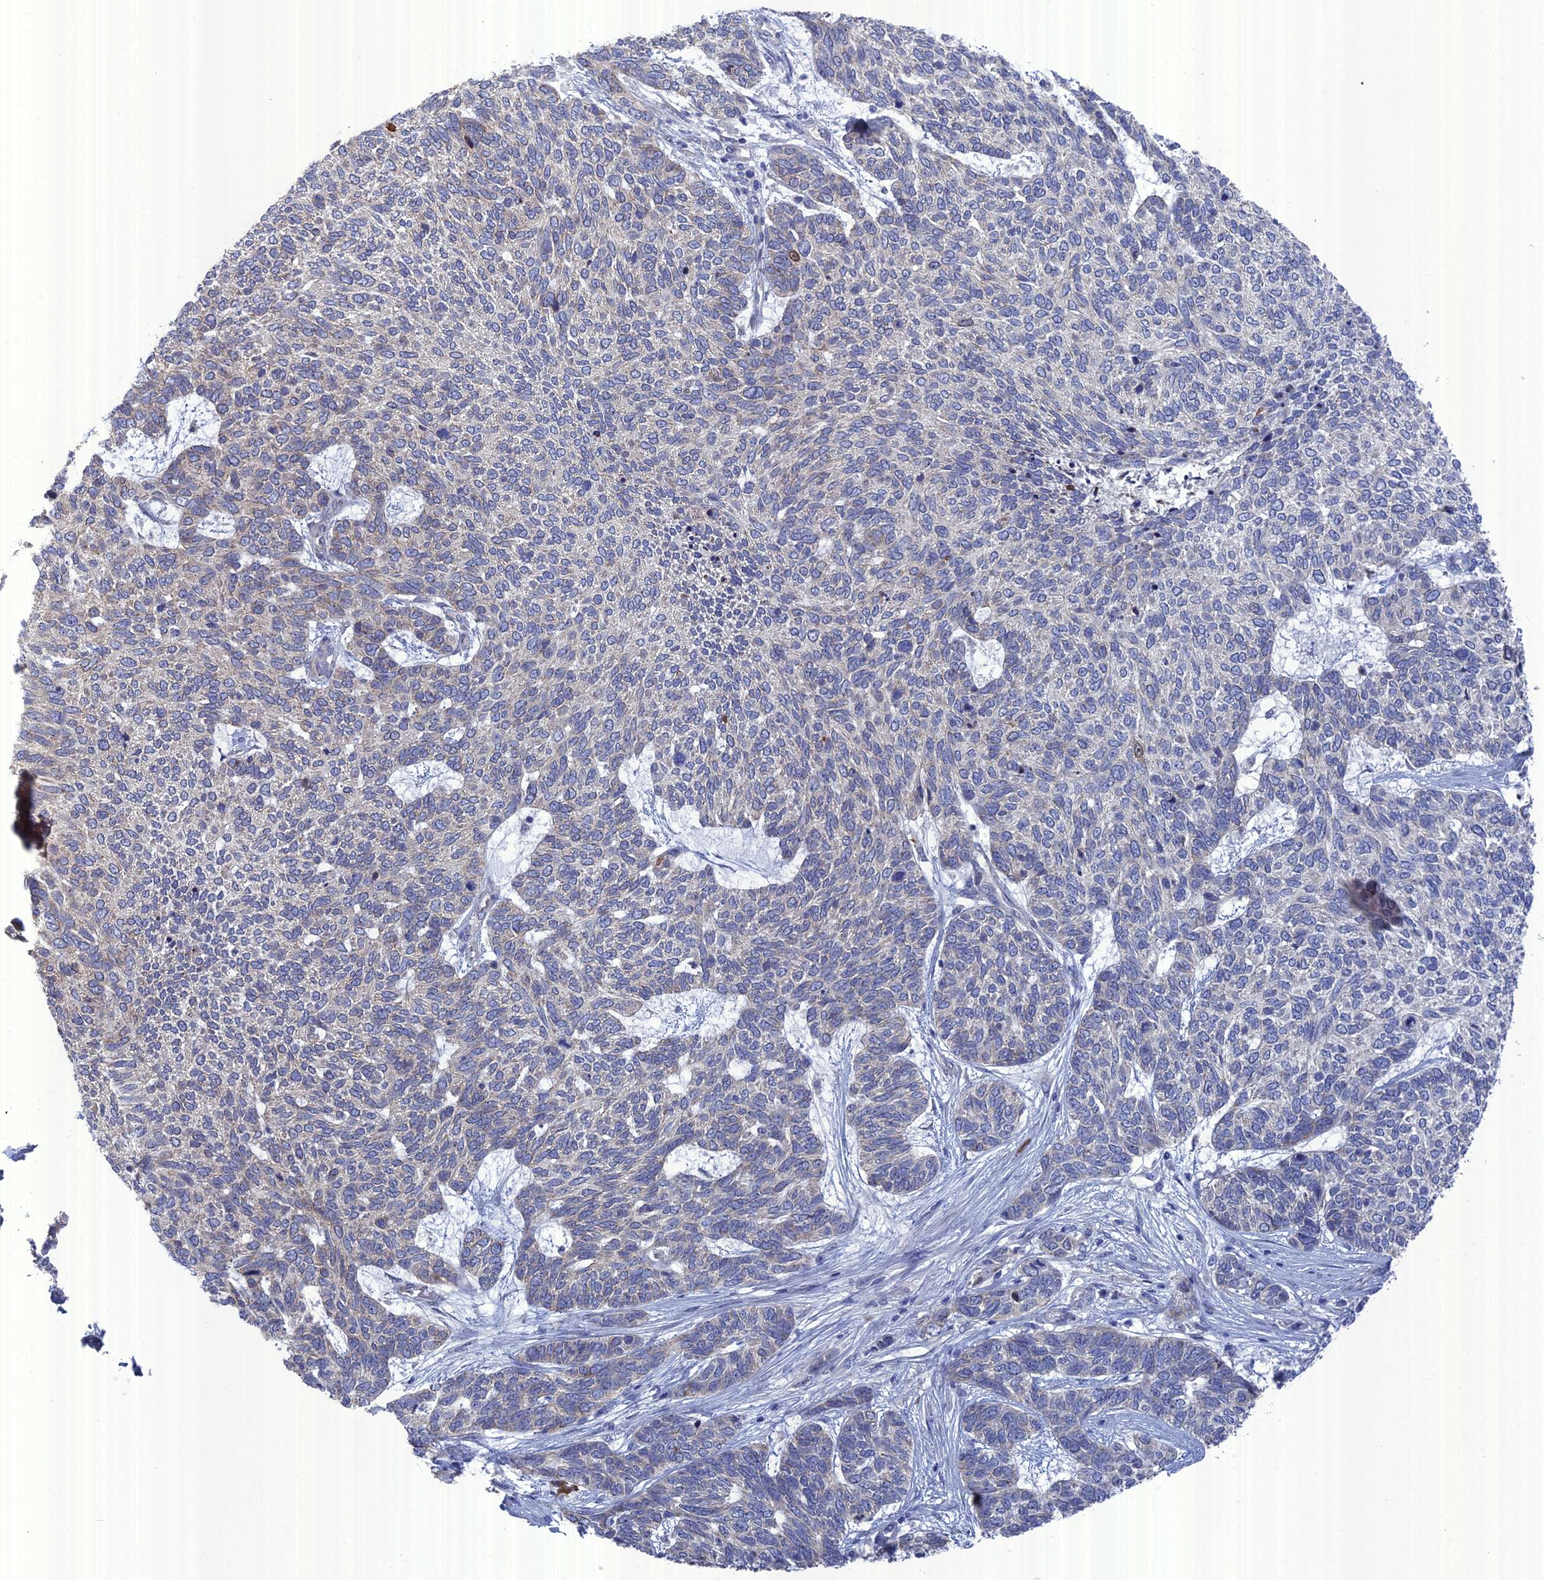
{"staining": {"intensity": "negative", "quantity": "none", "location": "none"}, "tissue": "skin cancer", "cell_type": "Tumor cells", "image_type": "cancer", "snomed": [{"axis": "morphology", "description": "Basal cell carcinoma"}, {"axis": "topography", "description": "Skin"}], "caption": "An immunohistochemistry (IHC) micrograph of skin cancer (basal cell carcinoma) is shown. There is no staining in tumor cells of skin cancer (basal cell carcinoma).", "gene": "TMEM161A", "patient": {"sex": "female", "age": 65}}